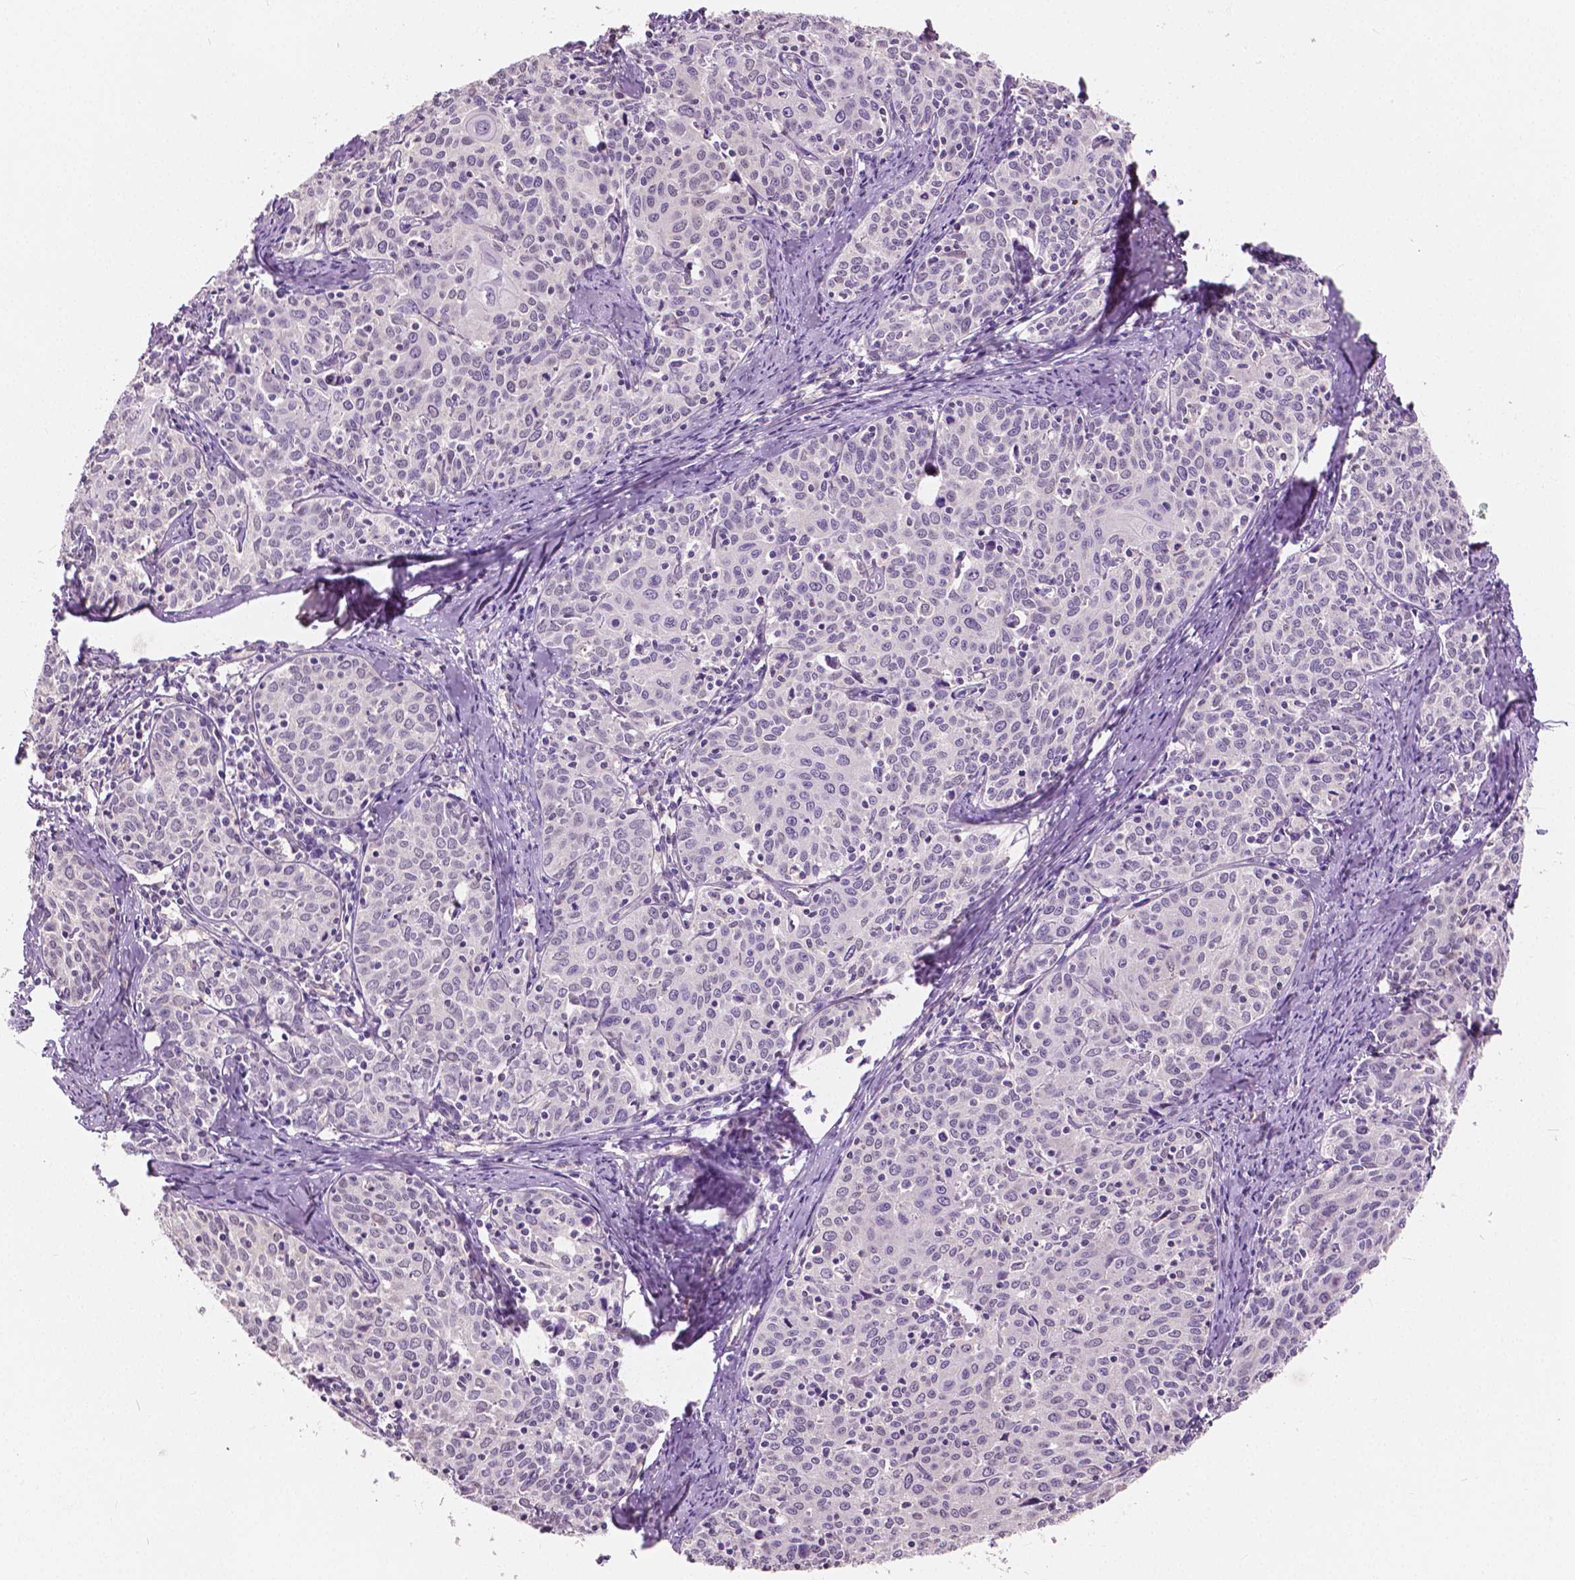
{"staining": {"intensity": "negative", "quantity": "none", "location": "none"}, "tissue": "cervical cancer", "cell_type": "Tumor cells", "image_type": "cancer", "snomed": [{"axis": "morphology", "description": "Squamous cell carcinoma, NOS"}, {"axis": "topography", "description": "Cervix"}], "caption": "High power microscopy image of an immunohistochemistry (IHC) photomicrograph of cervical squamous cell carcinoma, revealing no significant expression in tumor cells.", "gene": "TKFC", "patient": {"sex": "female", "age": 62}}